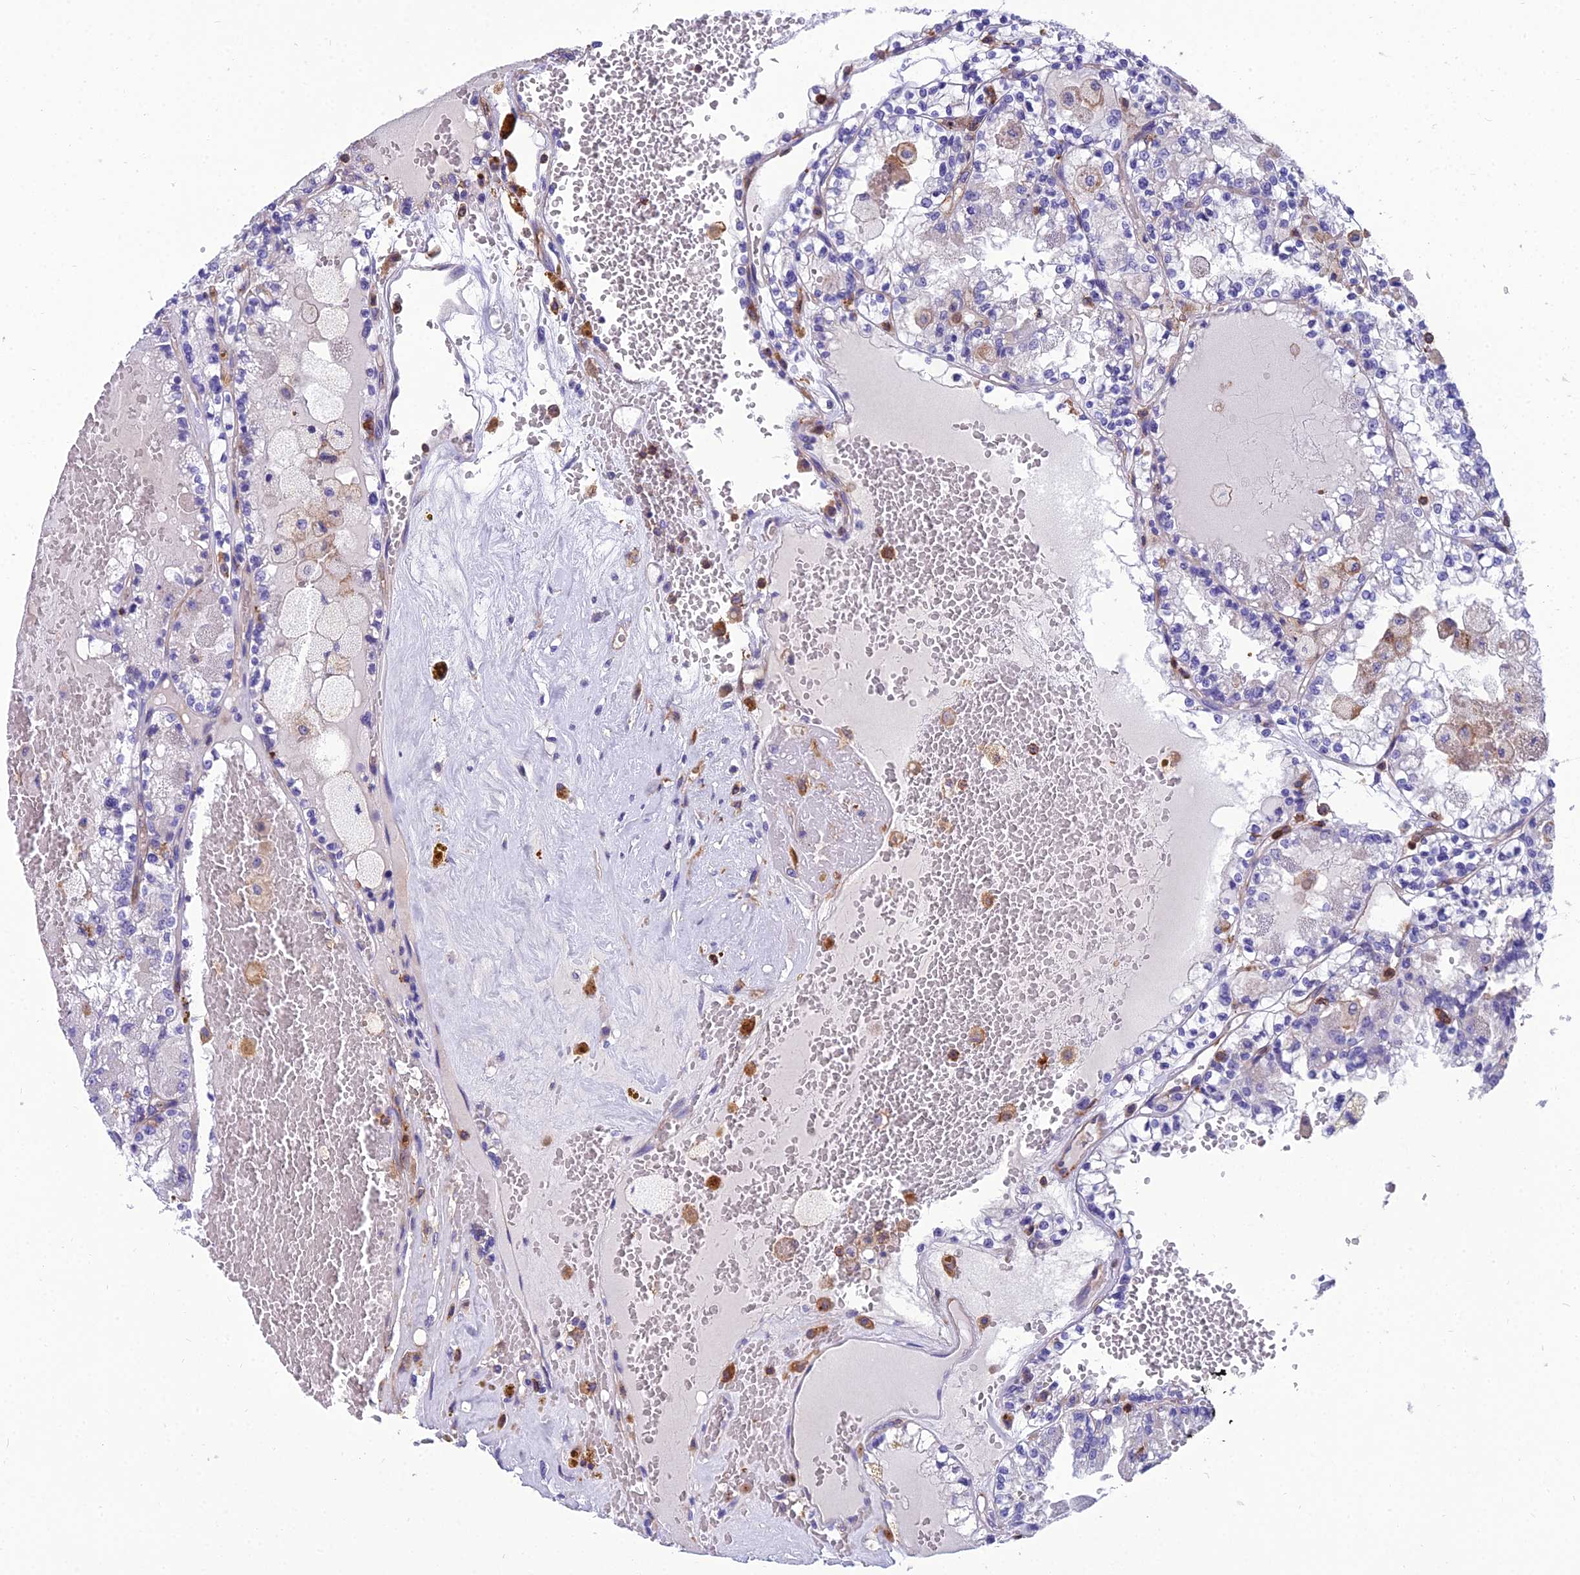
{"staining": {"intensity": "negative", "quantity": "none", "location": "none"}, "tissue": "renal cancer", "cell_type": "Tumor cells", "image_type": "cancer", "snomed": [{"axis": "morphology", "description": "Adenocarcinoma, NOS"}, {"axis": "topography", "description": "Kidney"}], "caption": "Renal adenocarcinoma was stained to show a protein in brown. There is no significant staining in tumor cells.", "gene": "PPP1R18", "patient": {"sex": "female", "age": 56}}